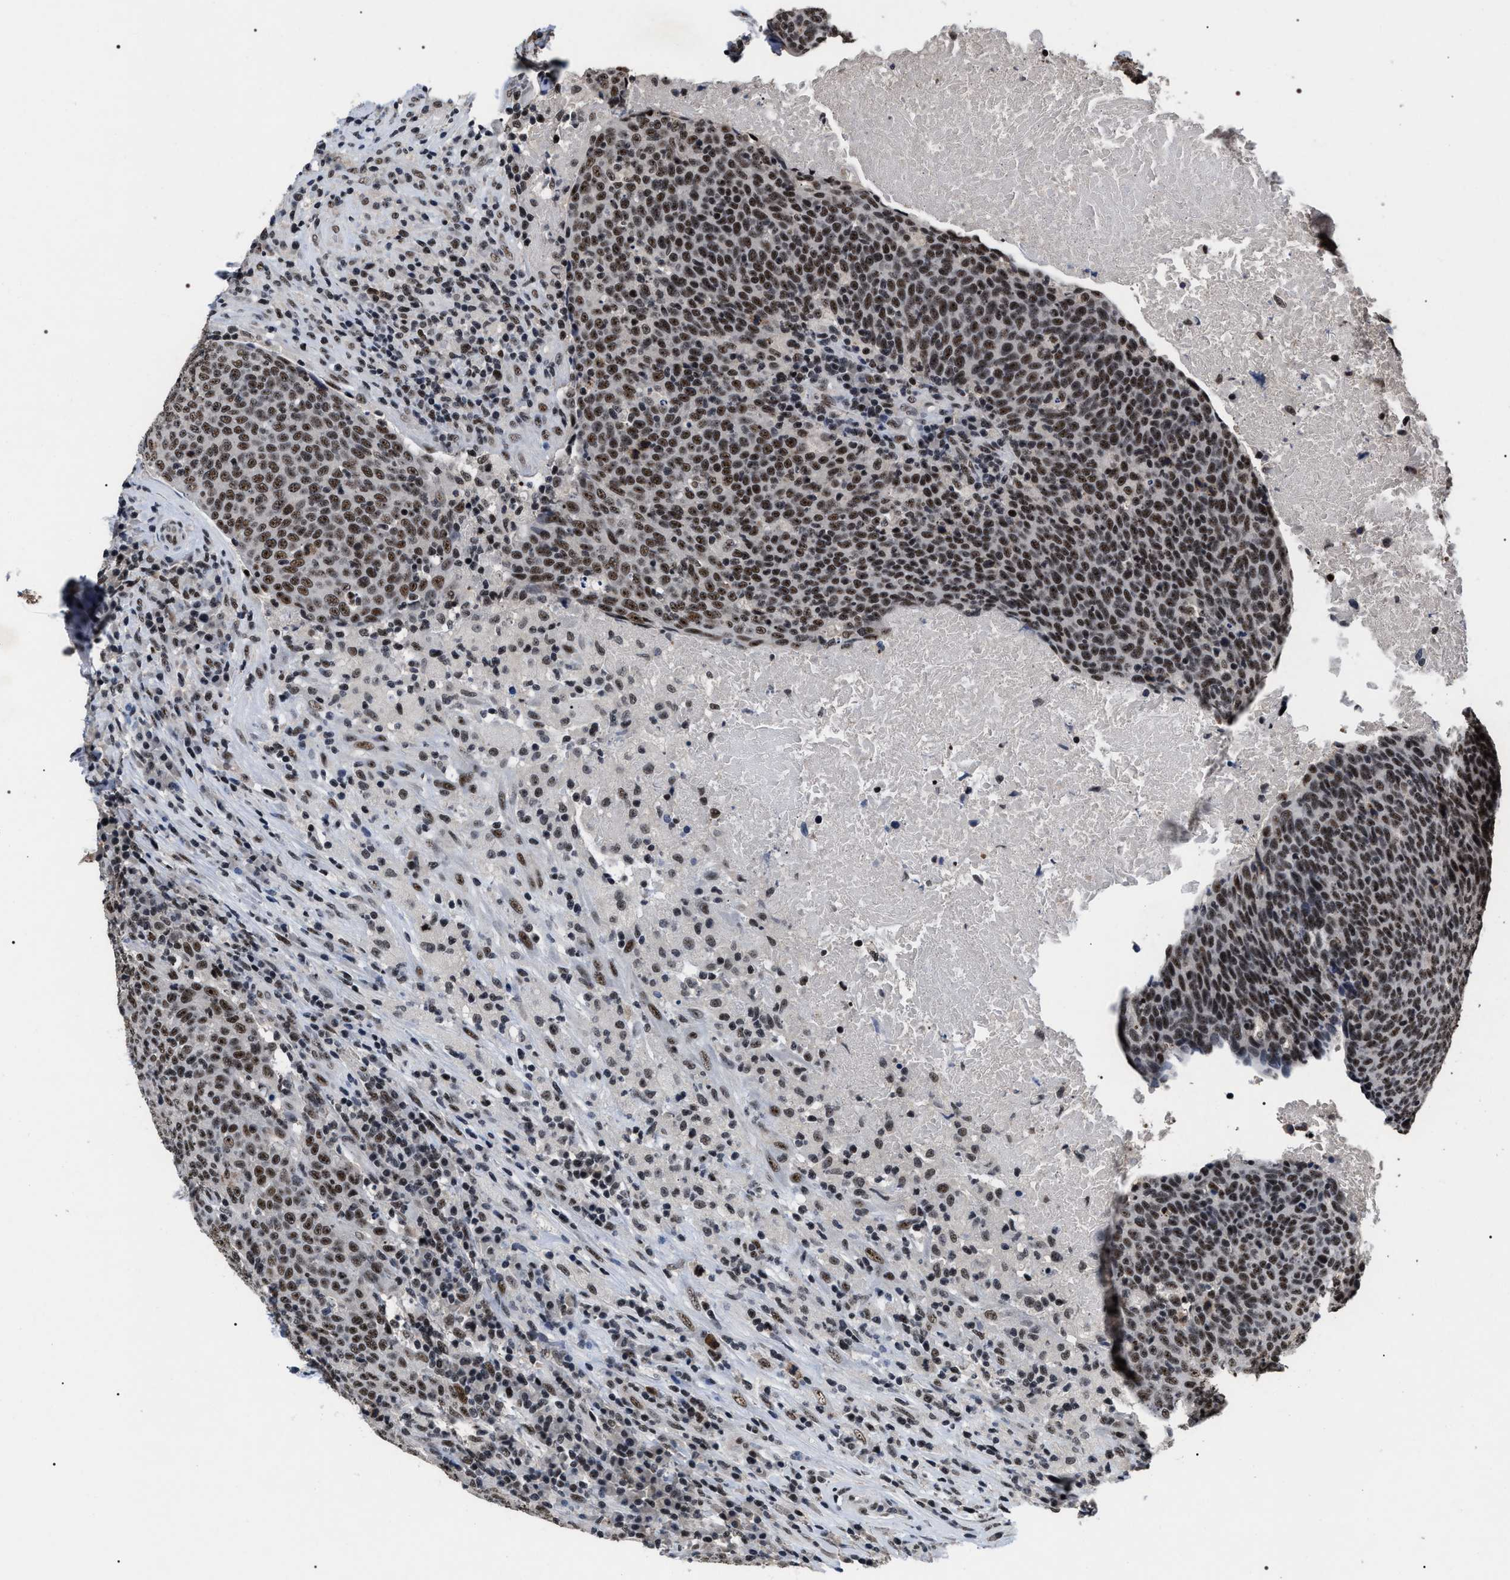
{"staining": {"intensity": "strong", "quantity": ">75%", "location": "nuclear"}, "tissue": "head and neck cancer", "cell_type": "Tumor cells", "image_type": "cancer", "snomed": [{"axis": "morphology", "description": "Squamous cell carcinoma, NOS"}, {"axis": "morphology", "description": "Squamous cell carcinoma, metastatic, NOS"}, {"axis": "topography", "description": "Lymph node"}, {"axis": "topography", "description": "Head-Neck"}], "caption": "Human squamous cell carcinoma (head and neck) stained for a protein (brown) demonstrates strong nuclear positive expression in approximately >75% of tumor cells.", "gene": "RRP1B", "patient": {"sex": "male", "age": 62}}